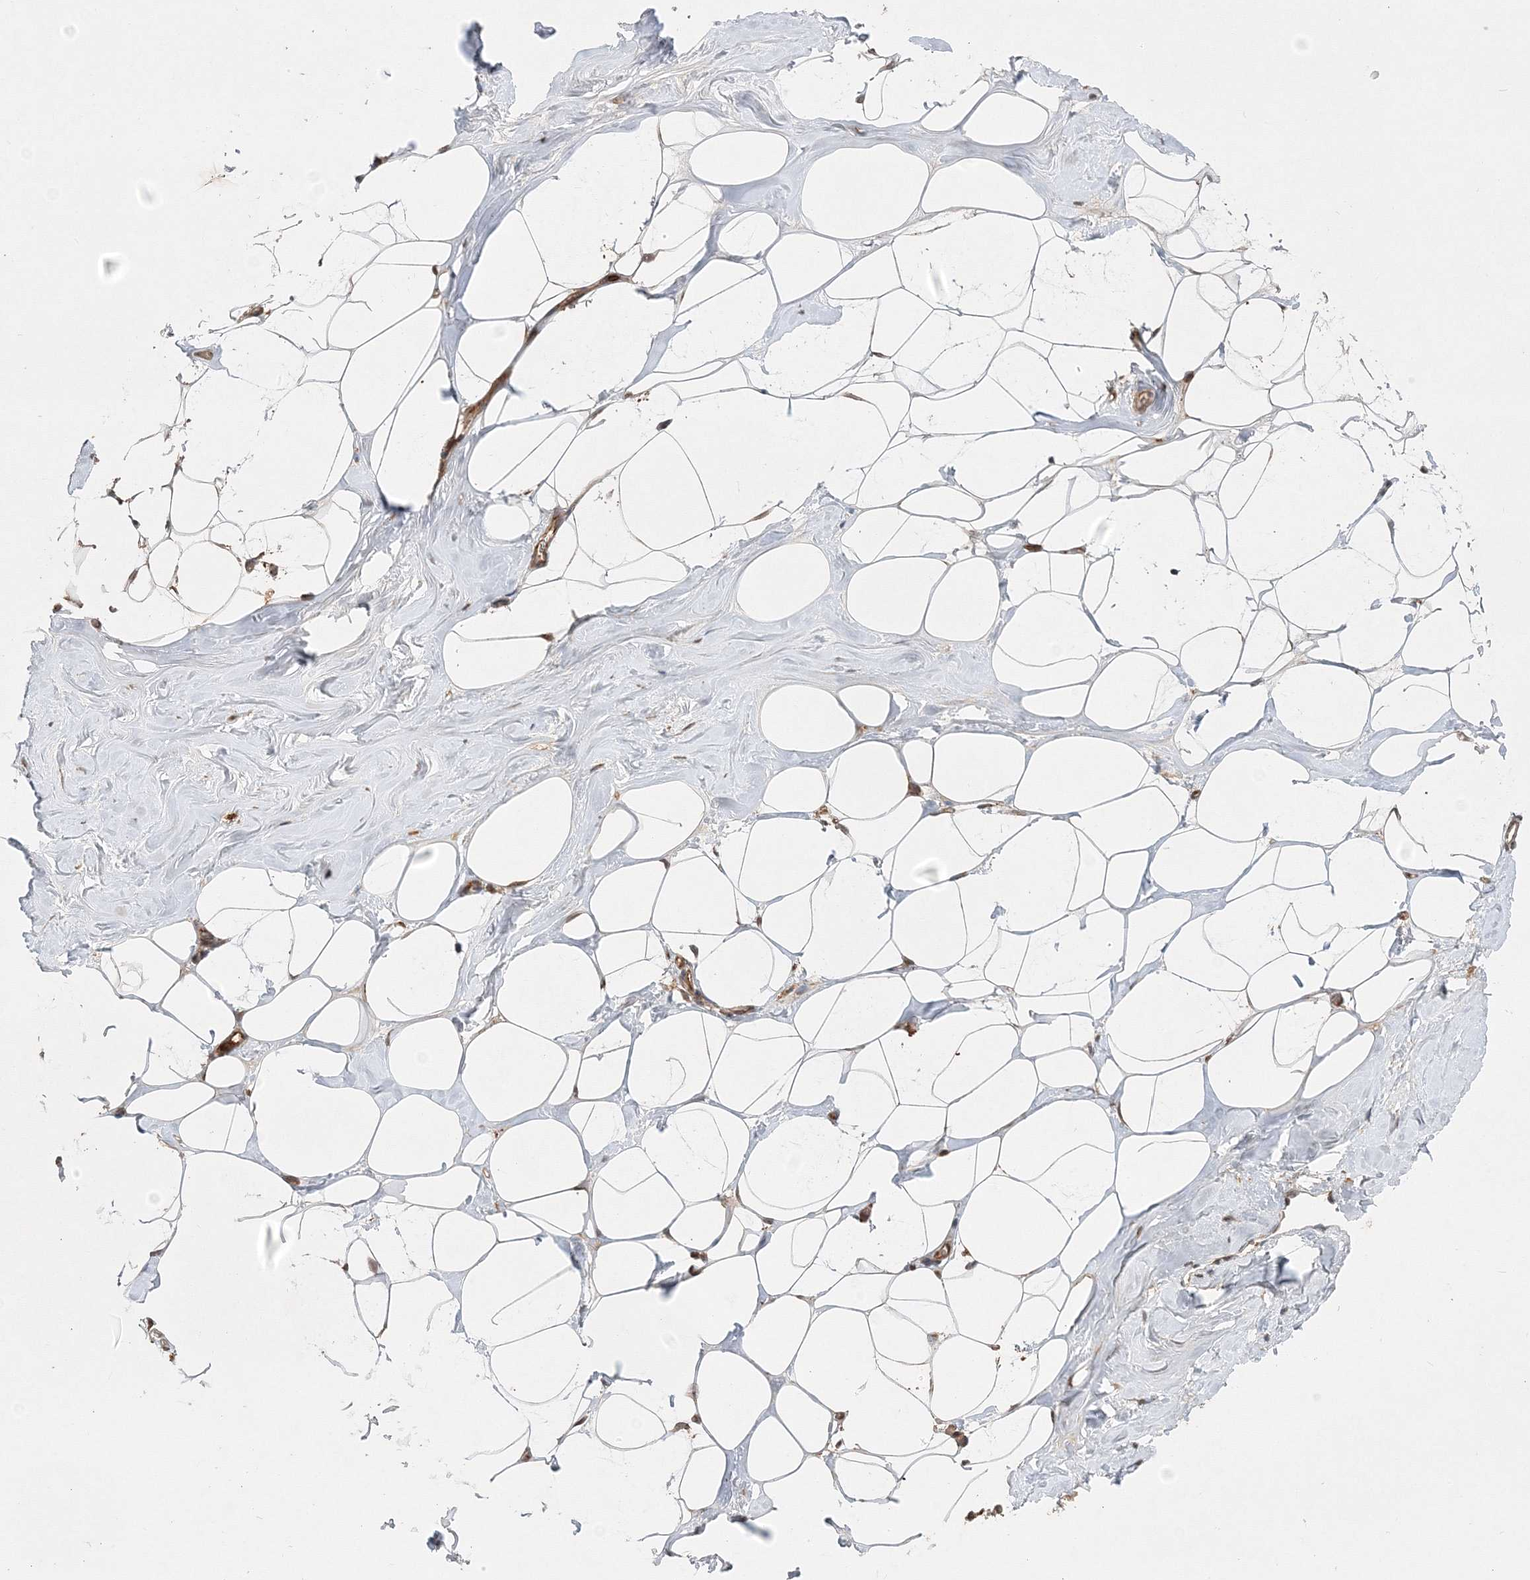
{"staining": {"intensity": "moderate", "quantity": ">75%", "location": "cytoplasmic/membranous"}, "tissue": "adipose tissue", "cell_type": "Adipocytes", "image_type": "normal", "snomed": [{"axis": "morphology", "description": "Normal tissue, NOS"}, {"axis": "morphology", "description": "Fibrosis, NOS"}, {"axis": "topography", "description": "Breast"}, {"axis": "topography", "description": "Adipose tissue"}], "caption": "This is an image of immunohistochemistry staining of unremarkable adipose tissue, which shows moderate staining in the cytoplasmic/membranous of adipocytes.", "gene": "WDR37", "patient": {"sex": "female", "age": 39}}